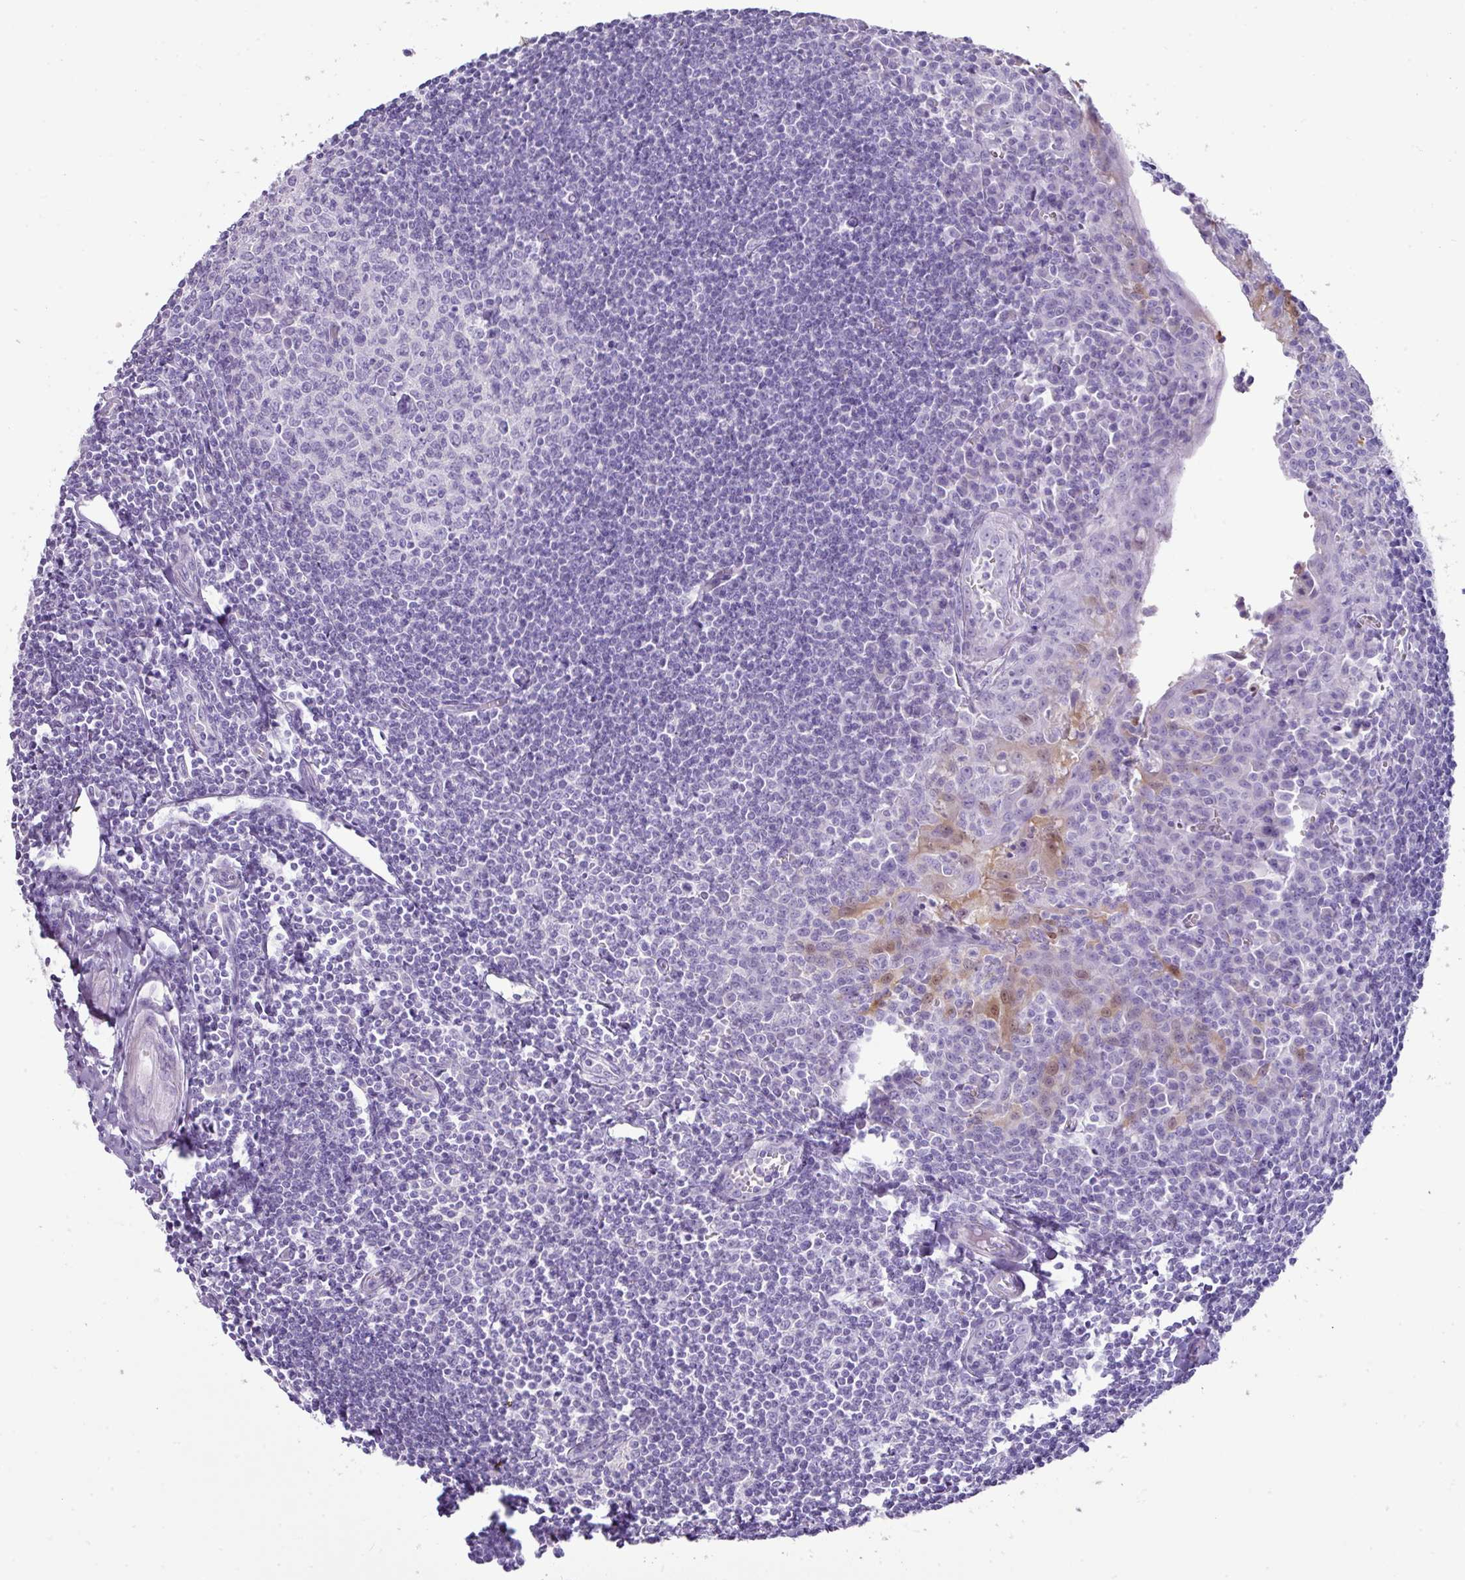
{"staining": {"intensity": "negative", "quantity": "none", "location": "none"}, "tissue": "tonsil", "cell_type": "Germinal center cells", "image_type": "normal", "snomed": [{"axis": "morphology", "description": "Normal tissue, NOS"}, {"axis": "topography", "description": "Tonsil"}], "caption": "Germinal center cells show no significant staining in unremarkable tonsil. Nuclei are stained in blue.", "gene": "GSTA1", "patient": {"sex": "male", "age": 27}}